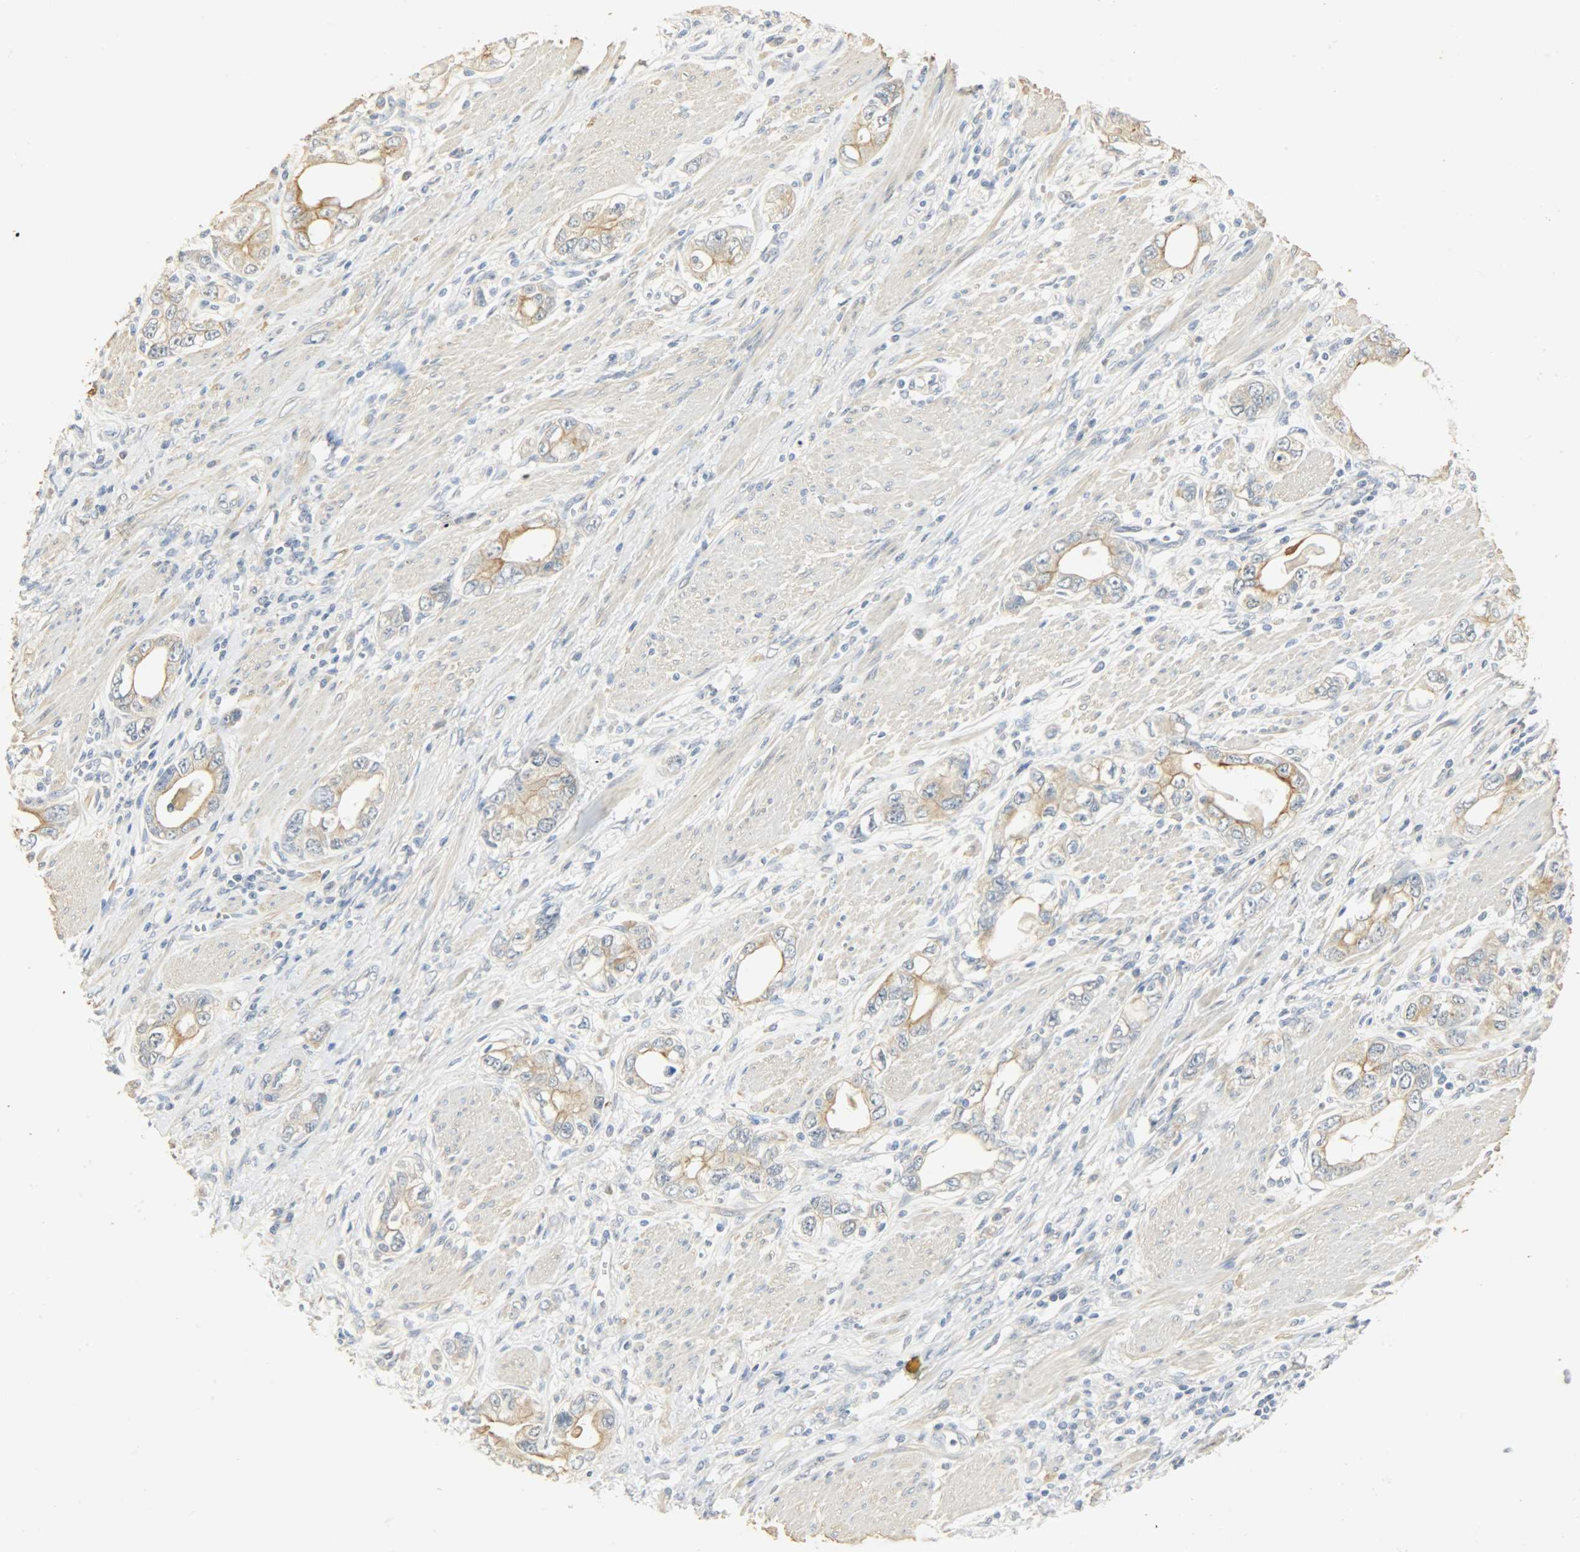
{"staining": {"intensity": "moderate", "quantity": ">75%", "location": "cytoplasmic/membranous"}, "tissue": "stomach cancer", "cell_type": "Tumor cells", "image_type": "cancer", "snomed": [{"axis": "morphology", "description": "Adenocarcinoma, NOS"}, {"axis": "topography", "description": "Stomach, lower"}], "caption": "Protein staining by IHC displays moderate cytoplasmic/membranous expression in approximately >75% of tumor cells in stomach cancer (adenocarcinoma).", "gene": "USP13", "patient": {"sex": "female", "age": 93}}